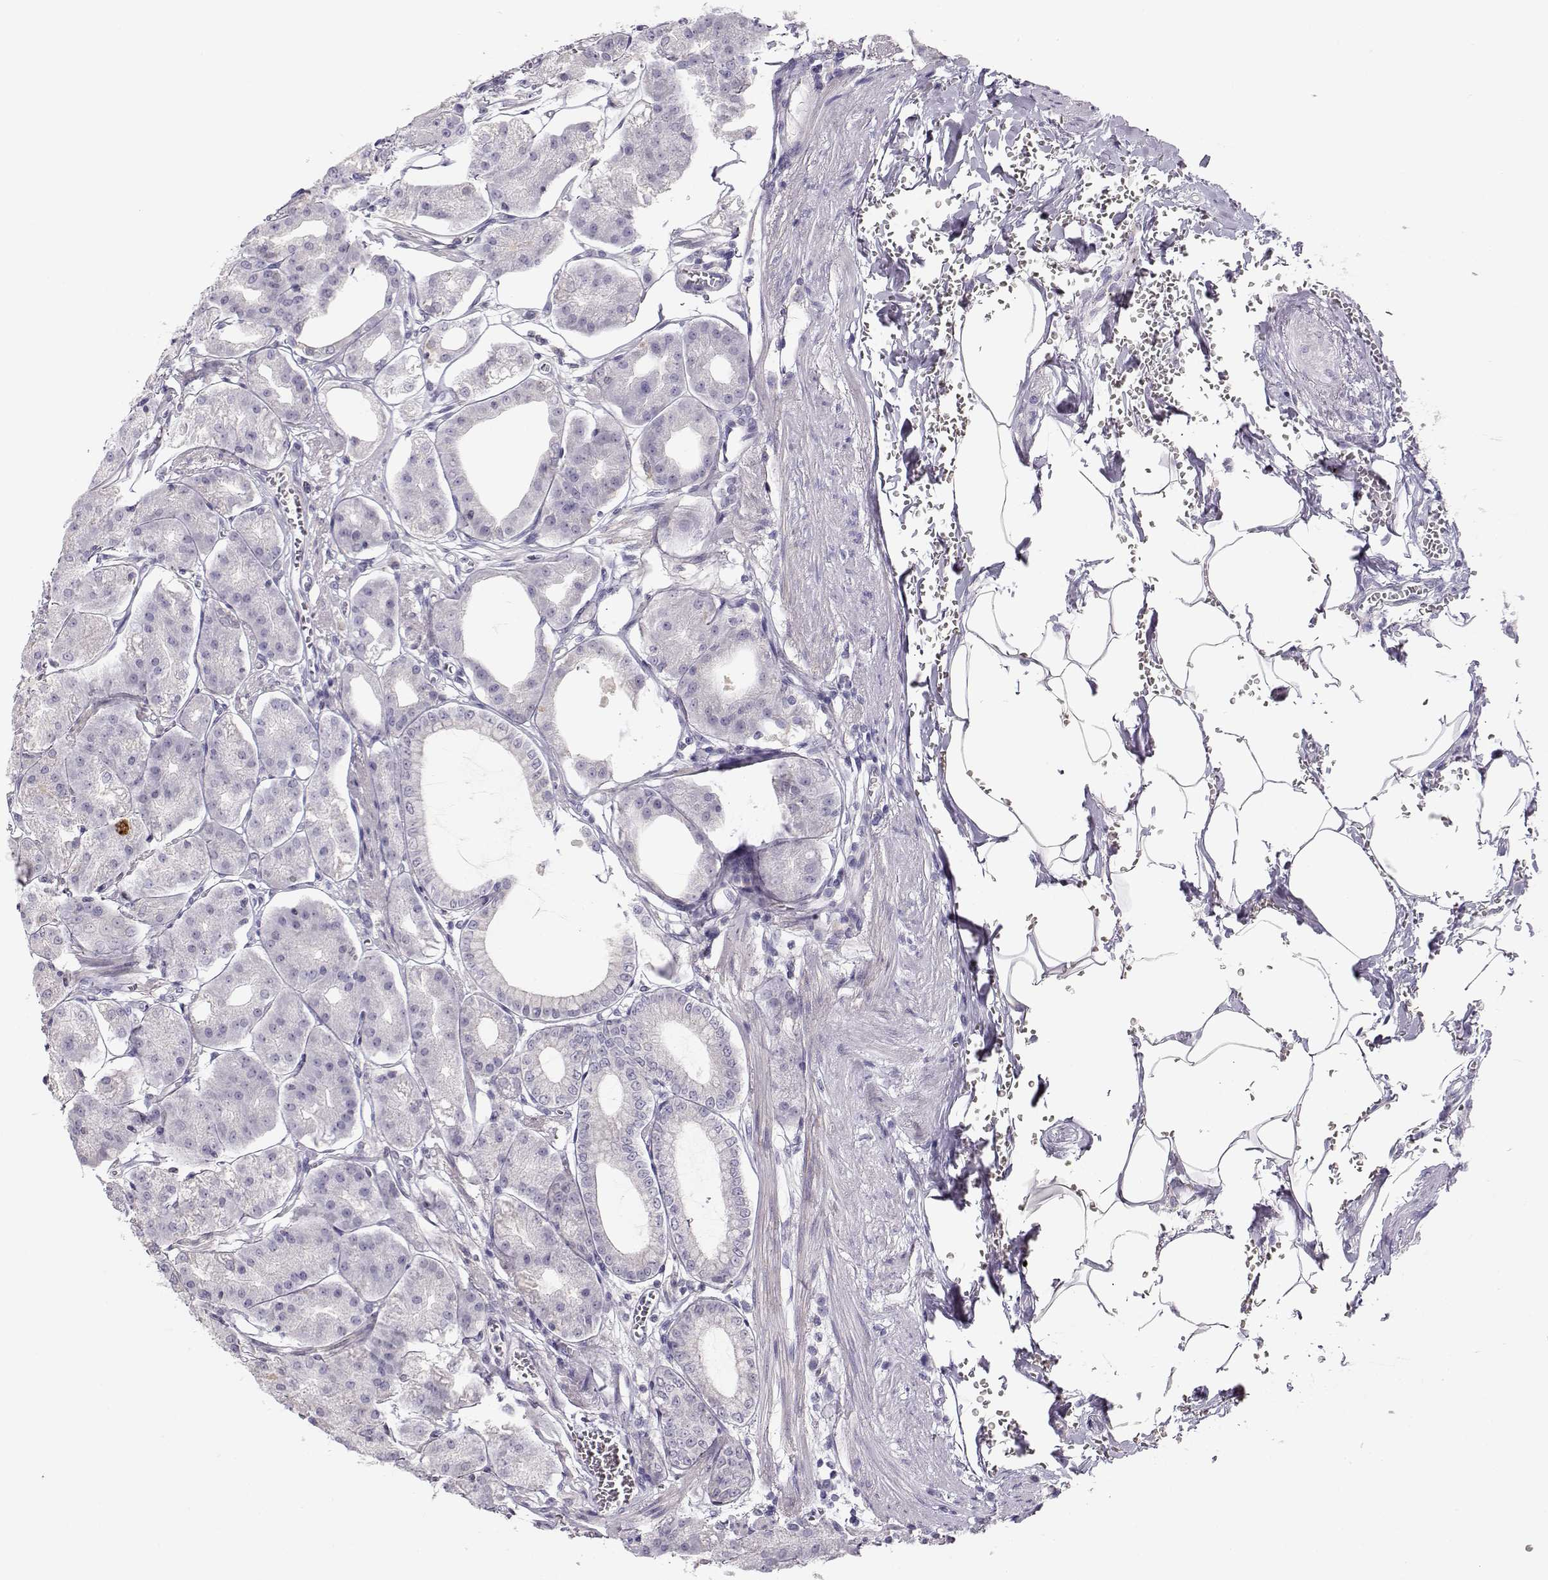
{"staining": {"intensity": "negative", "quantity": "none", "location": "none"}, "tissue": "stomach", "cell_type": "Glandular cells", "image_type": "normal", "snomed": [{"axis": "morphology", "description": "Normal tissue, NOS"}, {"axis": "topography", "description": "Stomach, lower"}], "caption": "The IHC histopathology image has no significant staining in glandular cells of stomach.", "gene": "TEPP", "patient": {"sex": "male", "age": 71}}